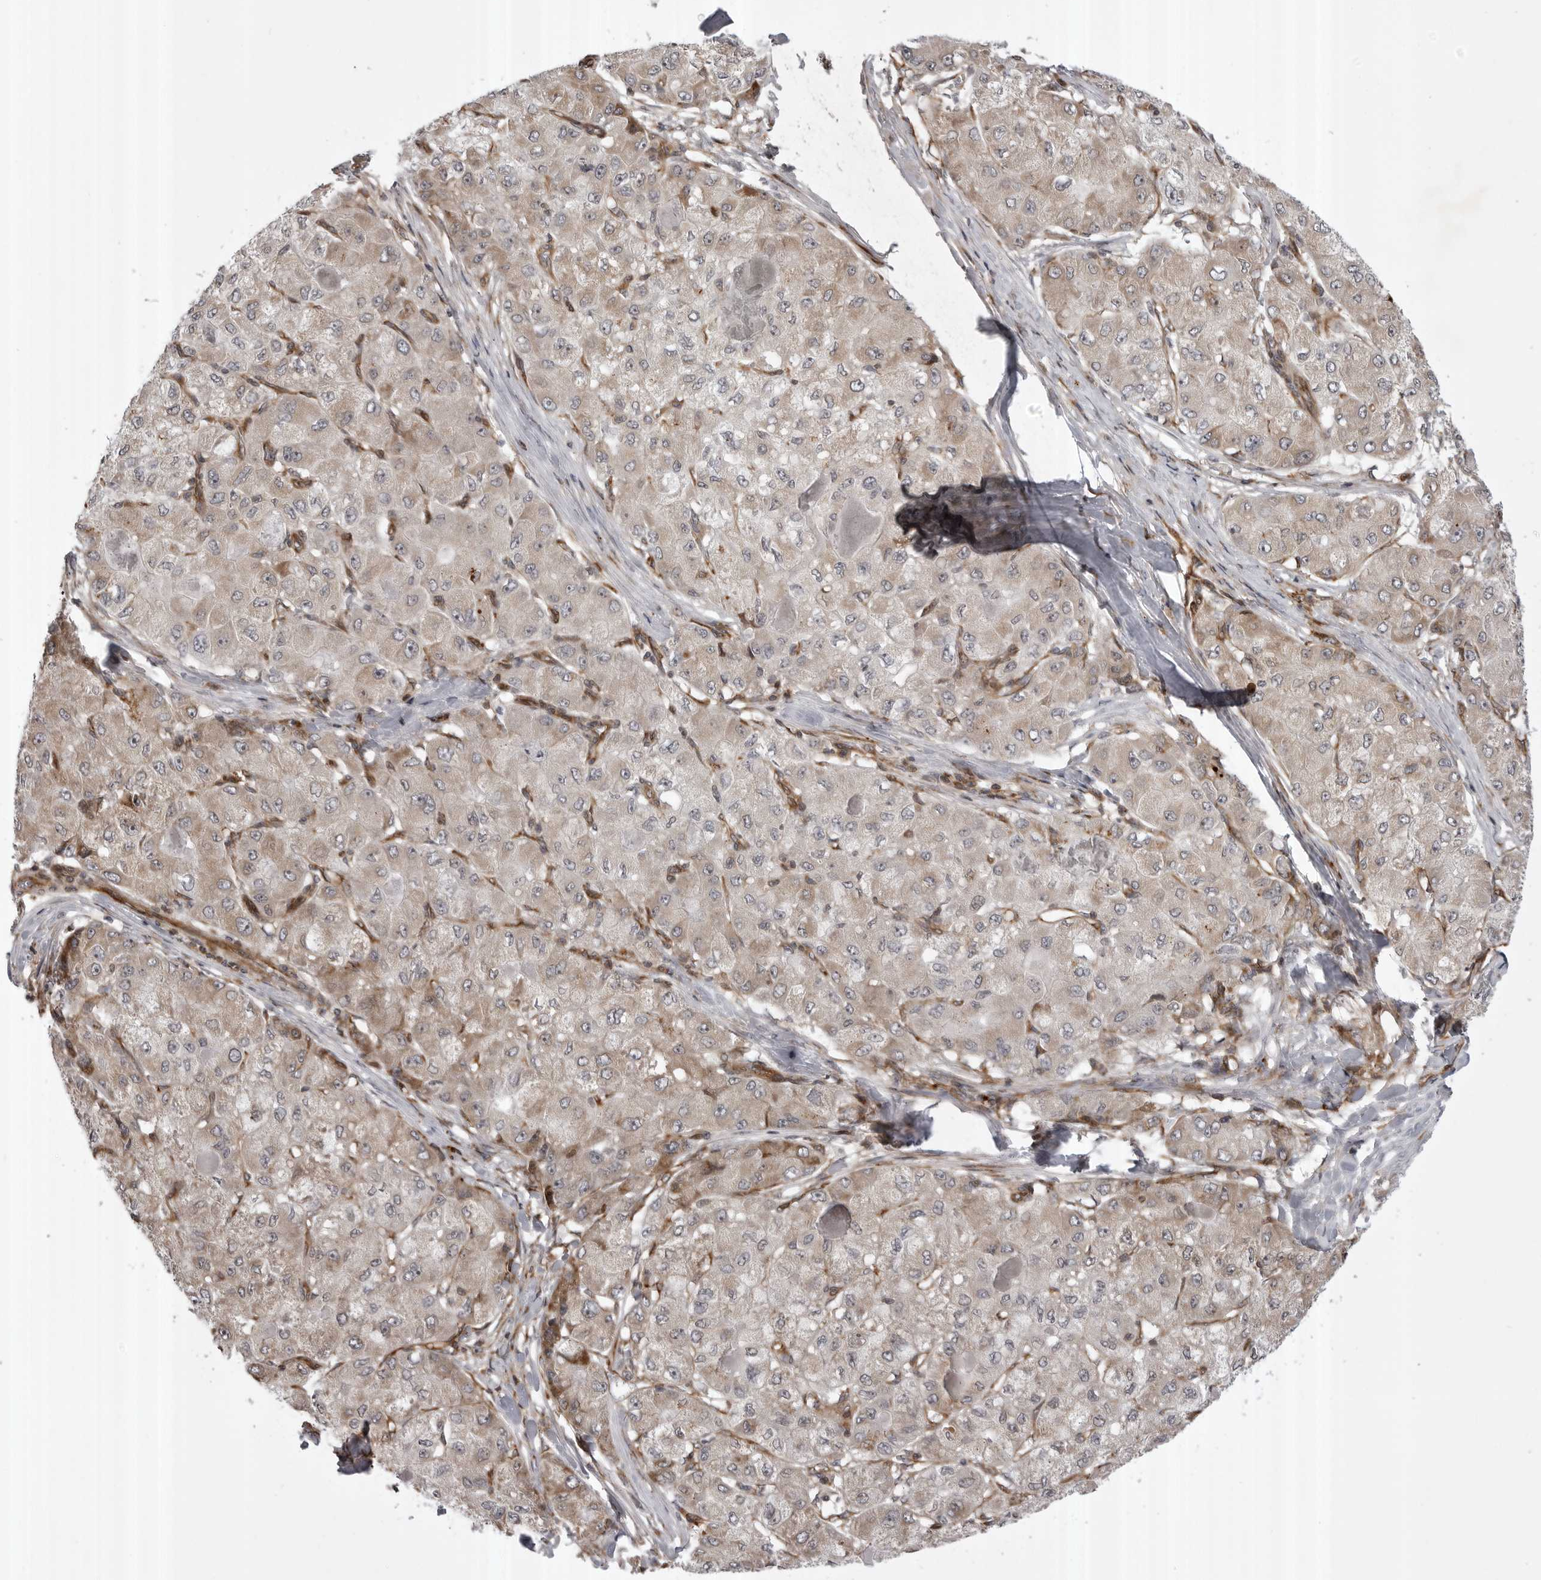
{"staining": {"intensity": "weak", "quantity": "<25%", "location": "cytoplasmic/membranous"}, "tissue": "liver cancer", "cell_type": "Tumor cells", "image_type": "cancer", "snomed": [{"axis": "morphology", "description": "Carcinoma, Hepatocellular, NOS"}, {"axis": "topography", "description": "Liver"}], "caption": "An immunohistochemistry (IHC) photomicrograph of liver cancer (hepatocellular carcinoma) is shown. There is no staining in tumor cells of liver cancer (hepatocellular carcinoma). Nuclei are stained in blue.", "gene": "ABL1", "patient": {"sex": "male", "age": 80}}